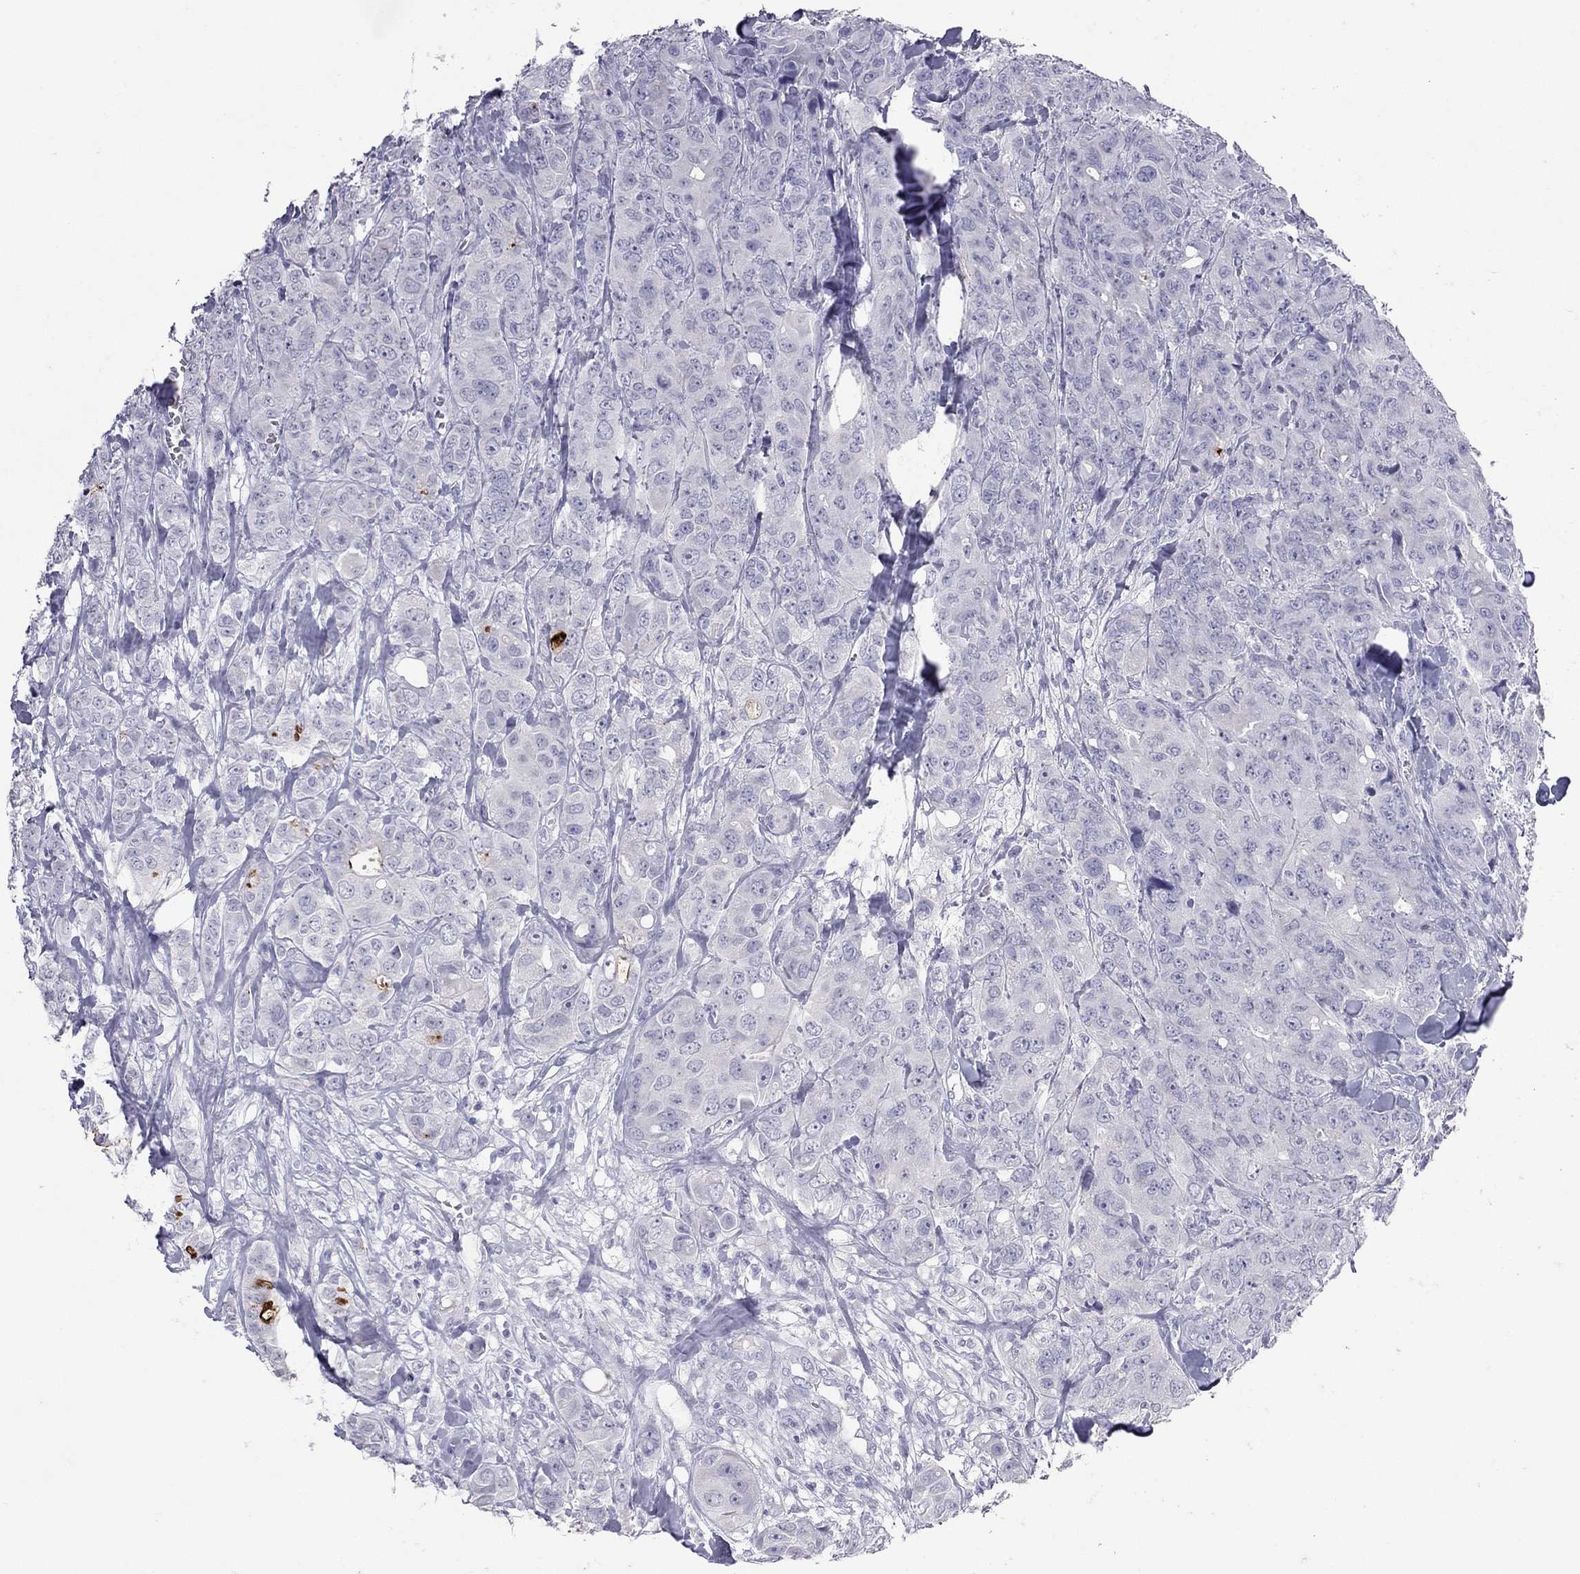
{"staining": {"intensity": "negative", "quantity": "none", "location": "none"}, "tissue": "breast cancer", "cell_type": "Tumor cells", "image_type": "cancer", "snomed": [{"axis": "morphology", "description": "Duct carcinoma"}, {"axis": "topography", "description": "Breast"}], "caption": "DAB immunohistochemical staining of human breast invasive ductal carcinoma shows no significant staining in tumor cells. (Brightfield microscopy of DAB (3,3'-diaminobenzidine) IHC at high magnification).", "gene": "MUC16", "patient": {"sex": "female", "age": 43}}